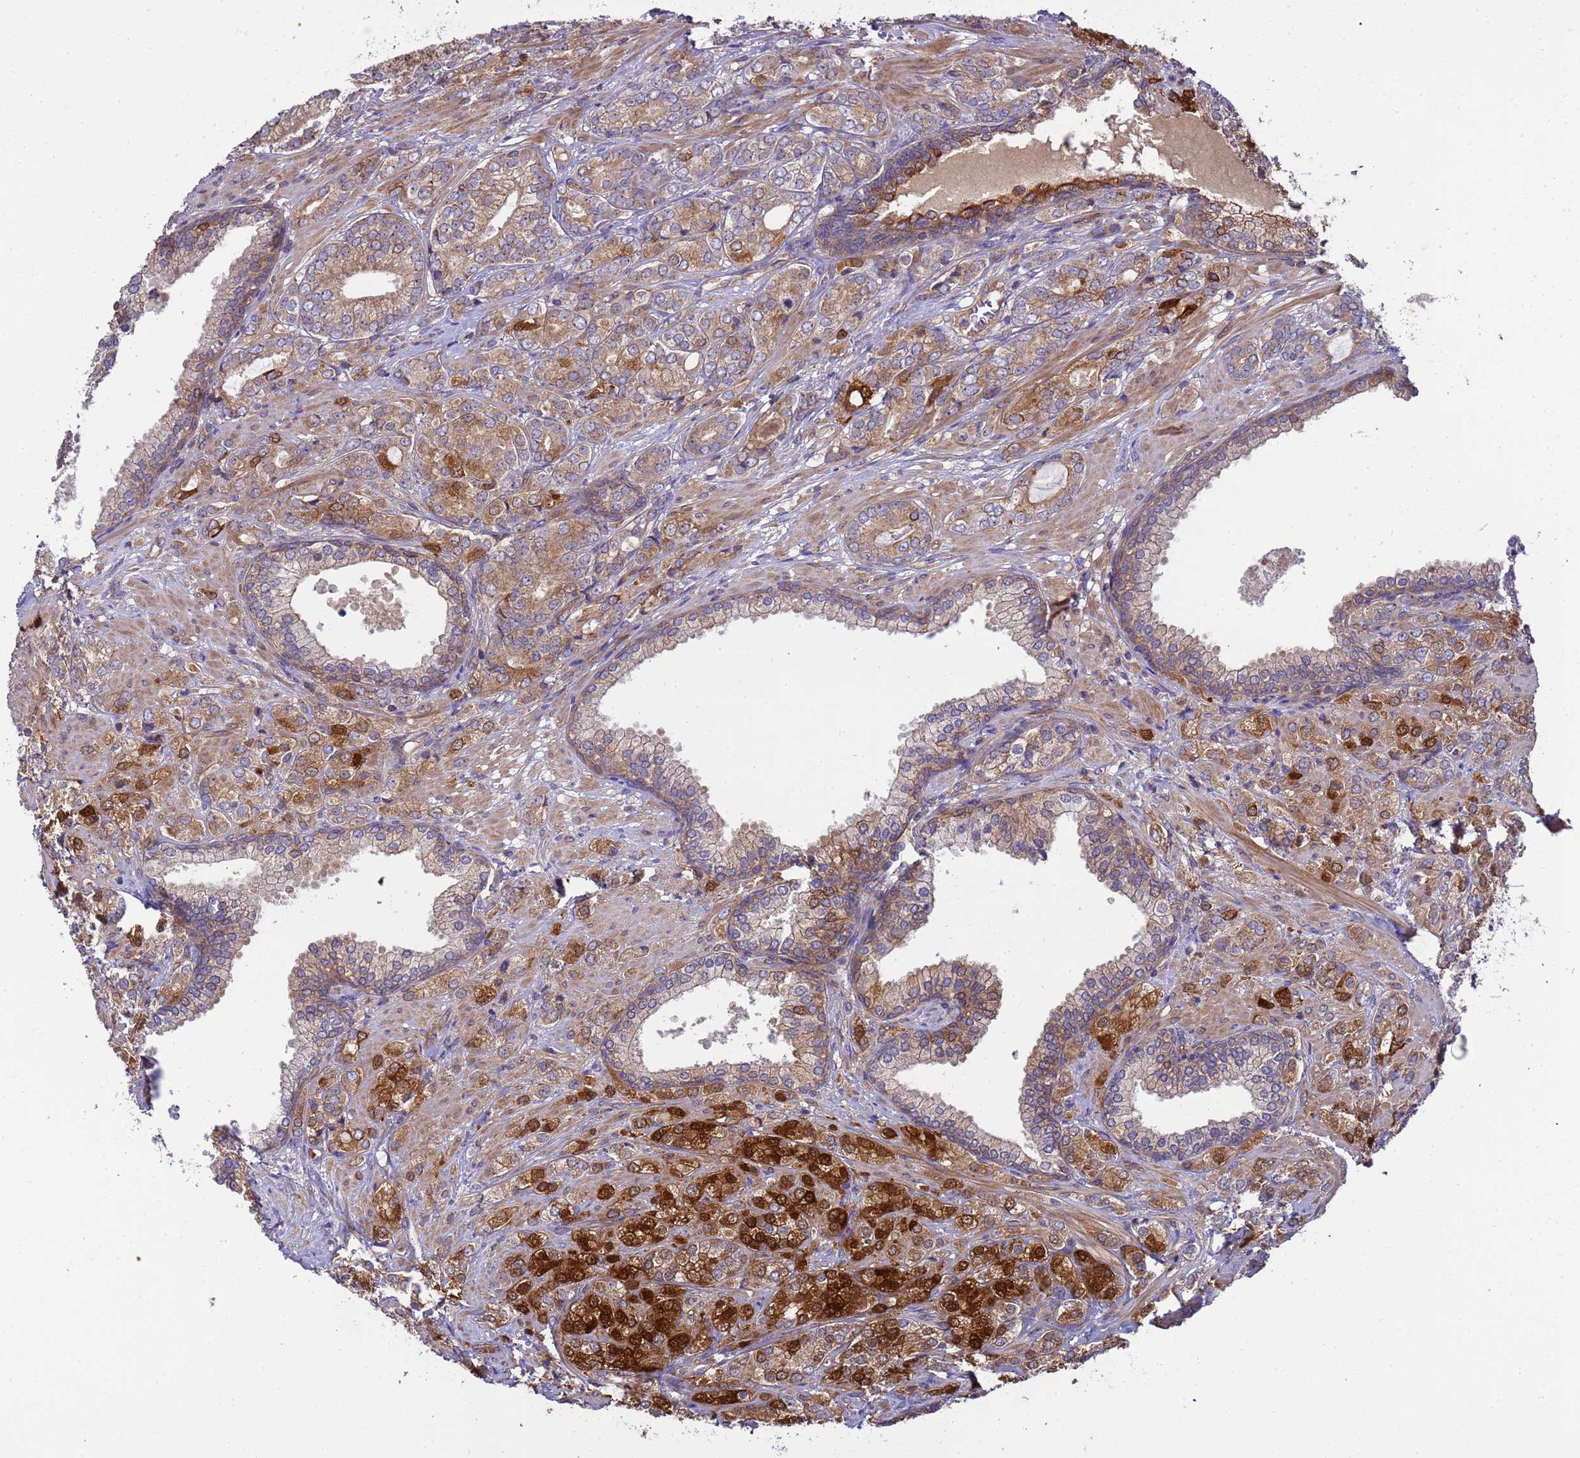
{"staining": {"intensity": "moderate", "quantity": ">75%", "location": "cytoplasmic/membranous"}, "tissue": "prostate cancer", "cell_type": "Tumor cells", "image_type": "cancer", "snomed": [{"axis": "morphology", "description": "Adenocarcinoma, High grade"}, {"axis": "topography", "description": "Prostate"}], "caption": "Immunohistochemical staining of human prostate high-grade adenocarcinoma displays moderate cytoplasmic/membranous protein staining in about >75% of tumor cells.", "gene": "SMCO3", "patient": {"sex": "male", "age": 60}}